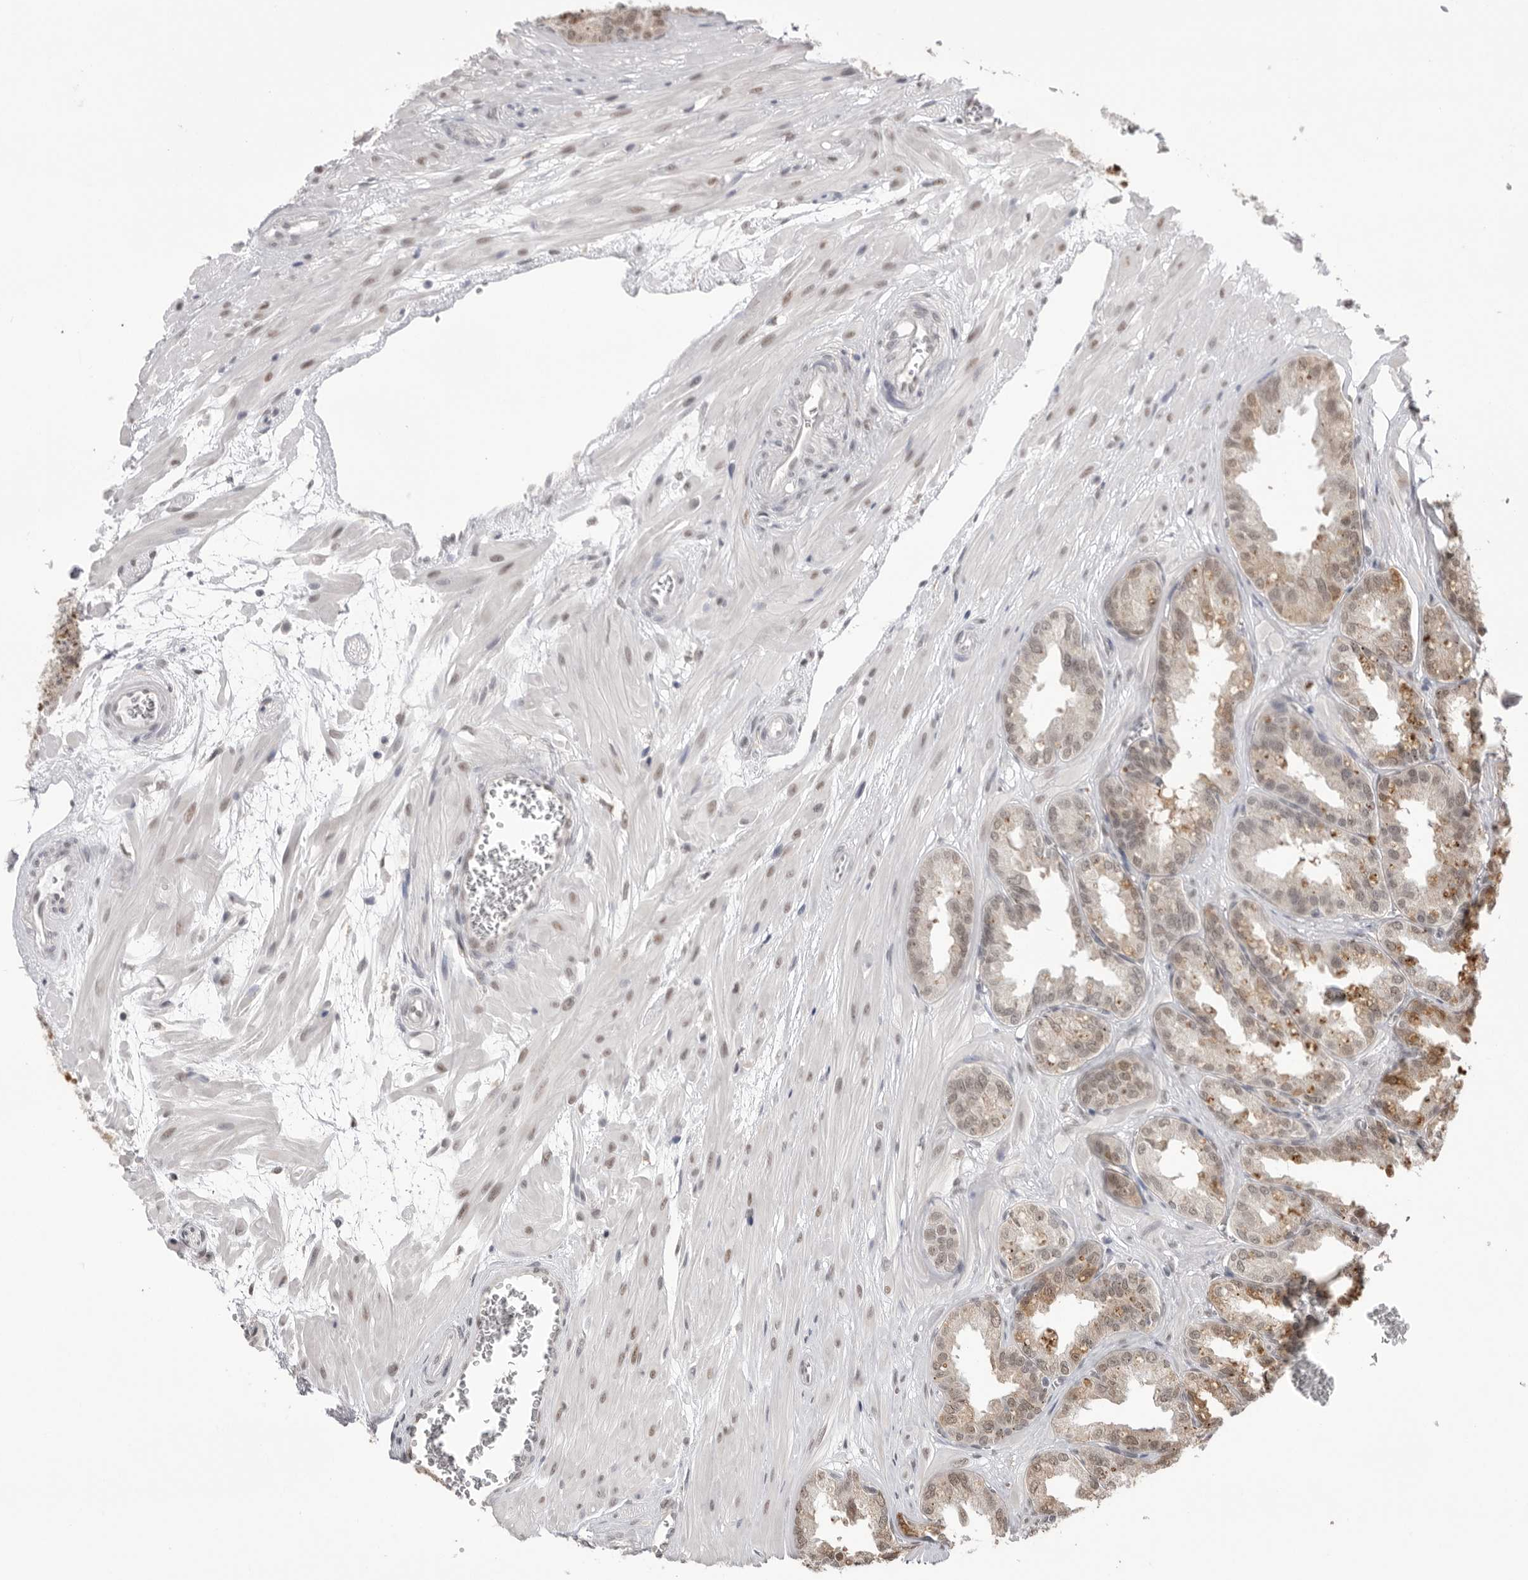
{"staining": {"intensity": "moderate", "quantity": "25%-75%", "location": "nuclear"}, "tissue": "seminal vesicle", "cell_type": "Glandular cells", "image_type": "normal", "snomed": [{"axis": "morphology", "description": "Normal tissue, NOS"}, {"axis": "topography", "description": "Prostate"}, {"axis": "topography", "description": "Seminal veicle"}], "caption": "DAB (3,3'-diaminobenzidine) immunohistochemical staining of benign seminal vesicle reveals moderate nuclear protein positivity in approximately 25%-75% of glandular cells. The protein of interest is shown in brown color, while the nuclei are stained blue.", "gene": "BCLAF3", "patient": {"sex": "male", "age": 51}}